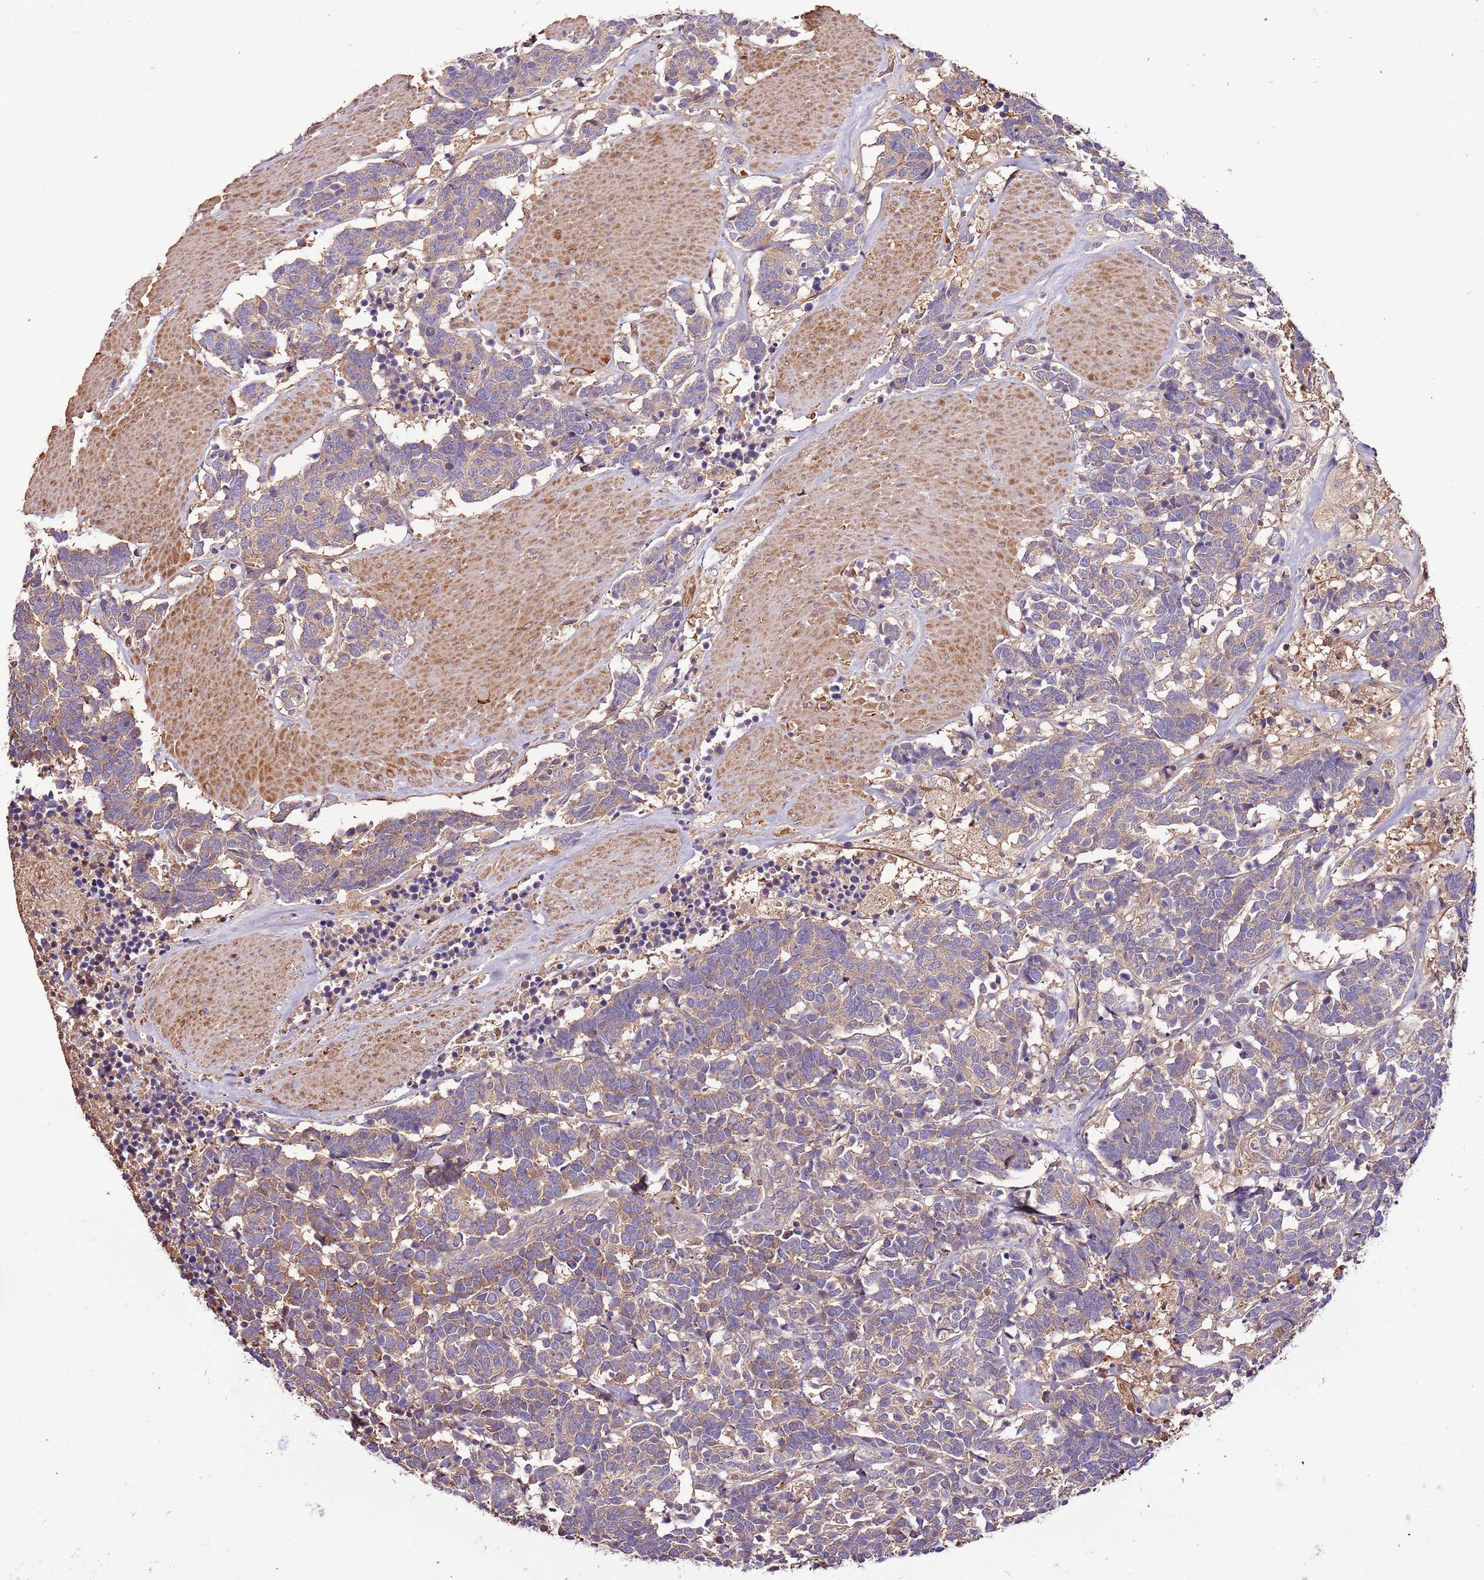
{"staining": {"intensity": "weak", "quantity": "<25%", "location": "cytoplasmic/membranous"}, "tissue": "carcinoid", "cell_type": "Tumor cells", "image_type": "cancer", "snomed": [{"axis": "morphology", "description": "Carcinoma, NOS"}, {"axis": "morphology", "description": "Carcinoid, malignant, NOS"}, {"axis": "topography", "description": "Urinary bladder"}], "caption": "A histopathology image of human carcinoid is negative for staining in tumor cells. (Stains: DAB immunohistochemistry (IHC) with hematoxylin counter stain, Microscopy: brightfield microscopy at high magnification).", "gene": "DENR", "patient": {"sex": "male", "age": 57}}